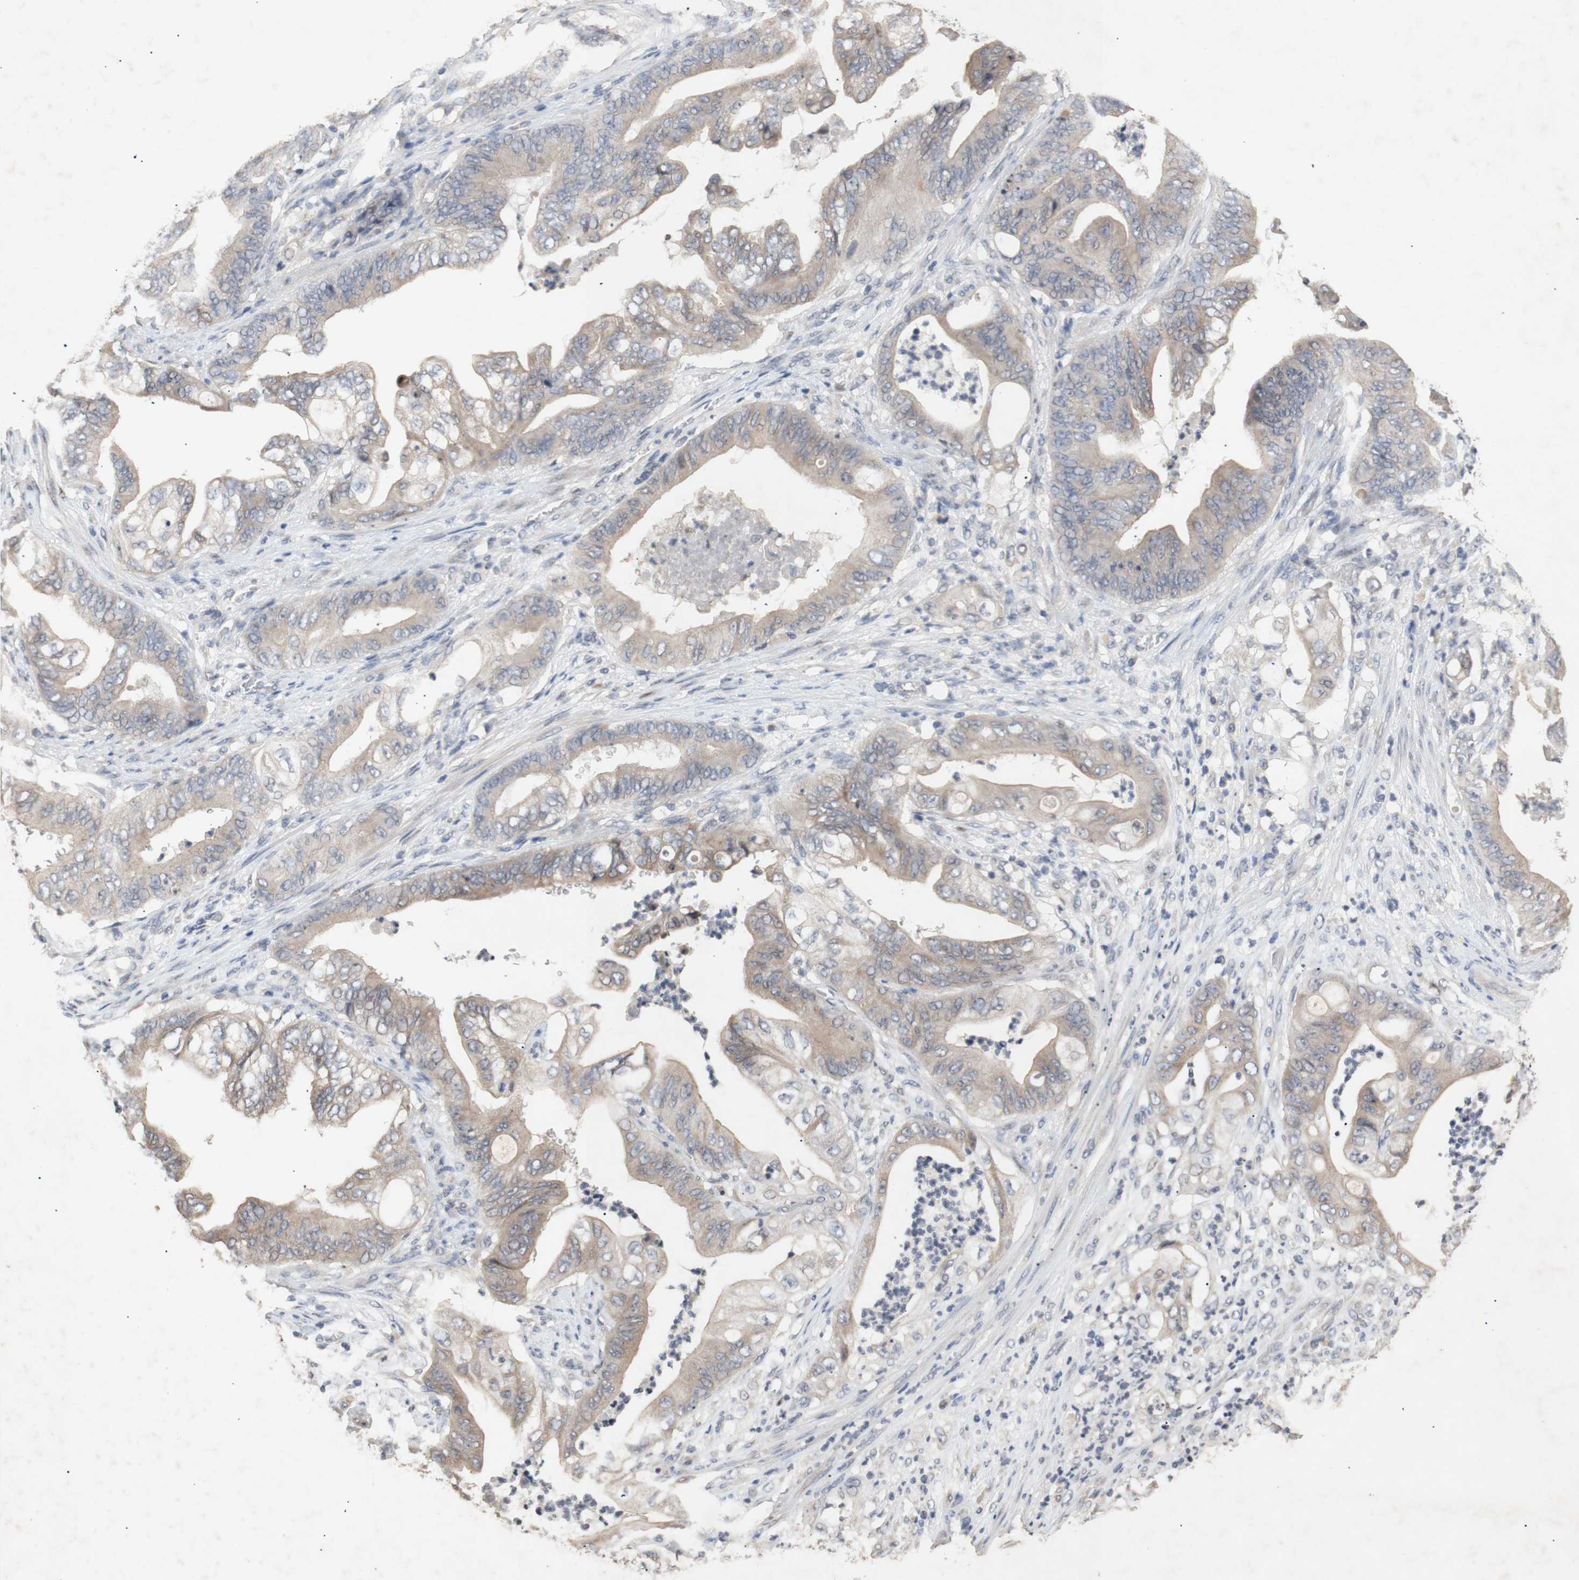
{"staining": {"intensity": "weak", "quantity": ">75%", "location": "cytoplasmic/membranous"}, "tissue": "stomach cancer", "cell_type": "Tumor cells", "image_type": "cancer", "snomed": [{"axis": "morphology", "description": "Adenocarcinoma, NOS"}, {"axis": "topography", "description": "Stomach"}], "caption": "IHC histopathology image of human stomach cancer stained for a protein (brown), which demonstrates low levels of weak cytoplasmic/membranous staining in approximately >75% of tumor cells.", "gene": "FOSB", "patient": {"sex": "female", "age": 73}}